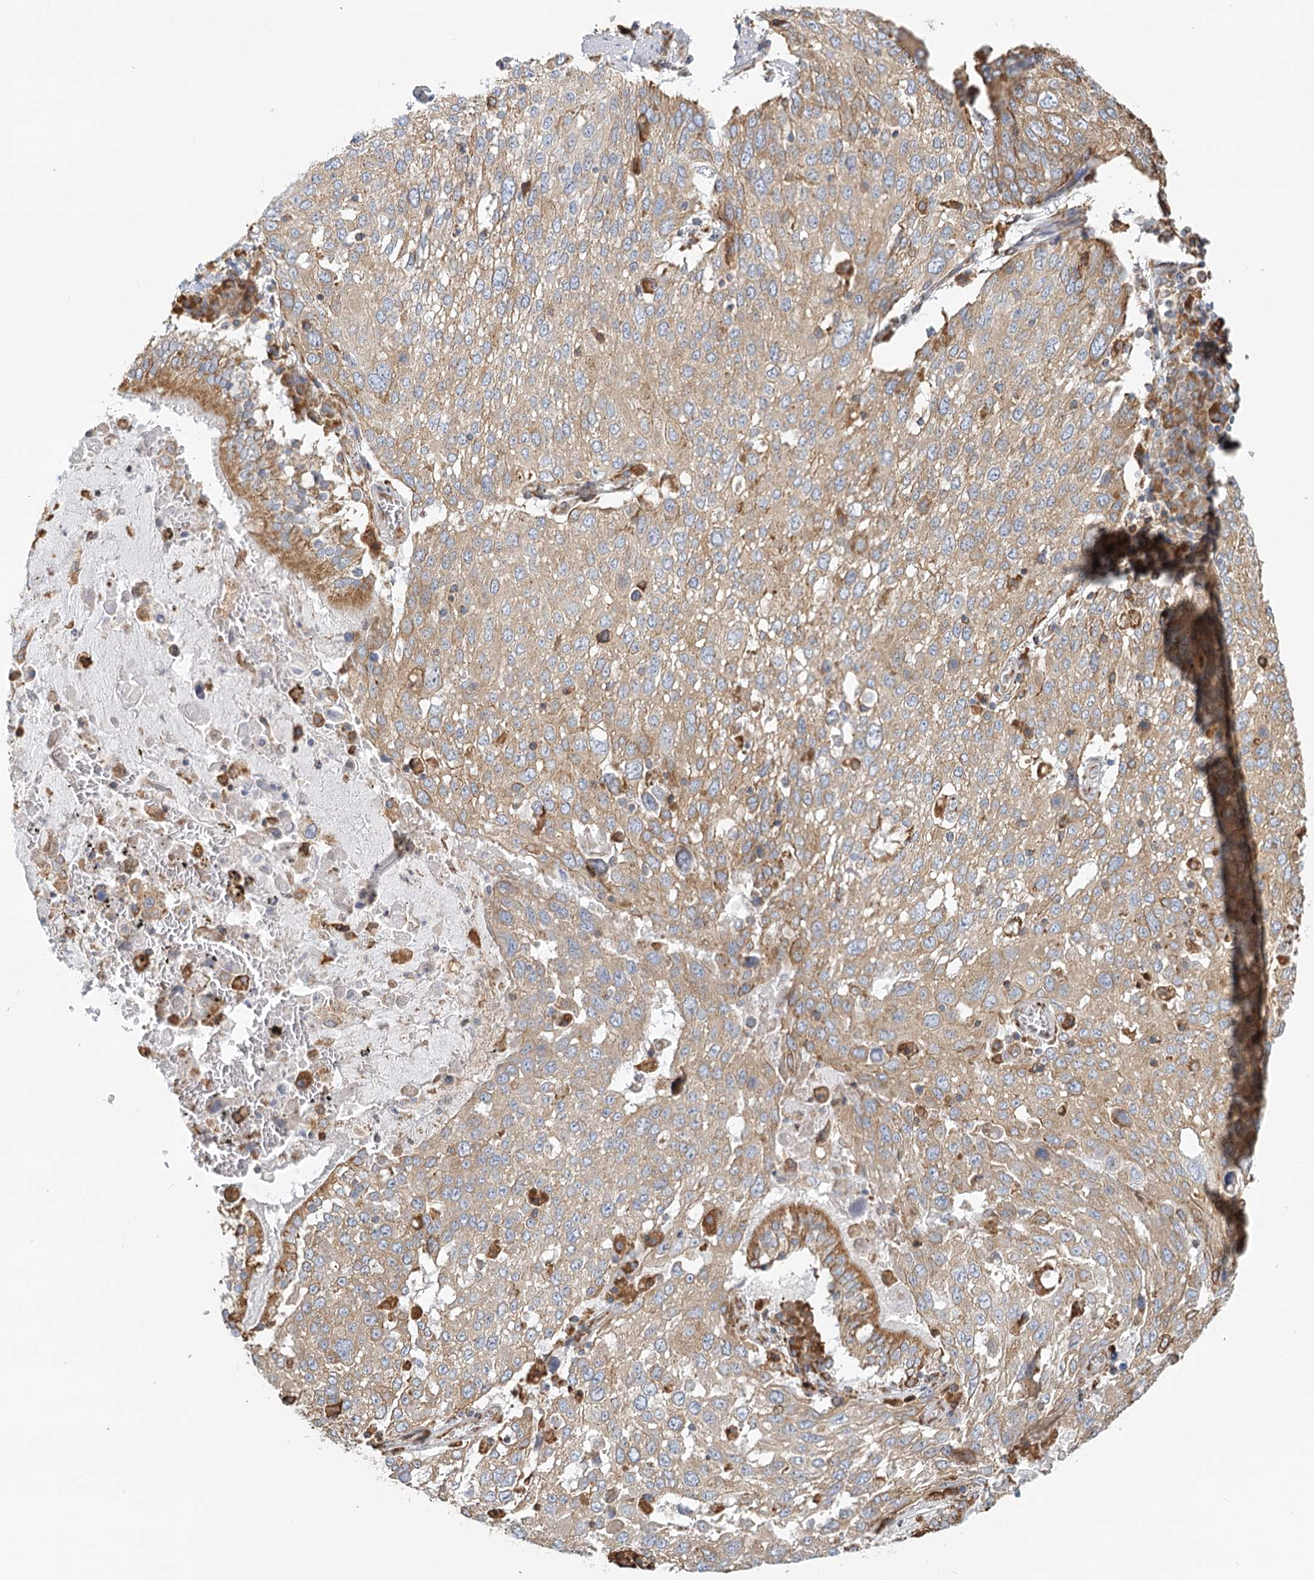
{"staining": {"intensity": "weak", "quantity": ">75%", "location": "cytoplasmic/membranous"}, "tissue": "lung cancer", "cell_type": "Tumor cells", "image_type": "cancer", "snomed": [{"axis": "morphology", "description": "Squamous cell carcinoma, NOS"}, {"axis": "topography", "description": "Lung"}], "caption": "Immunohistochemistry (IHC) of squamous cell carcinoma (lung) shows low levels of weak cytoplasmic/membranous staining in about >75% of tumor cells.", "gene": "TAS1R1", "patient": {"sex": "male", "age": 65}}